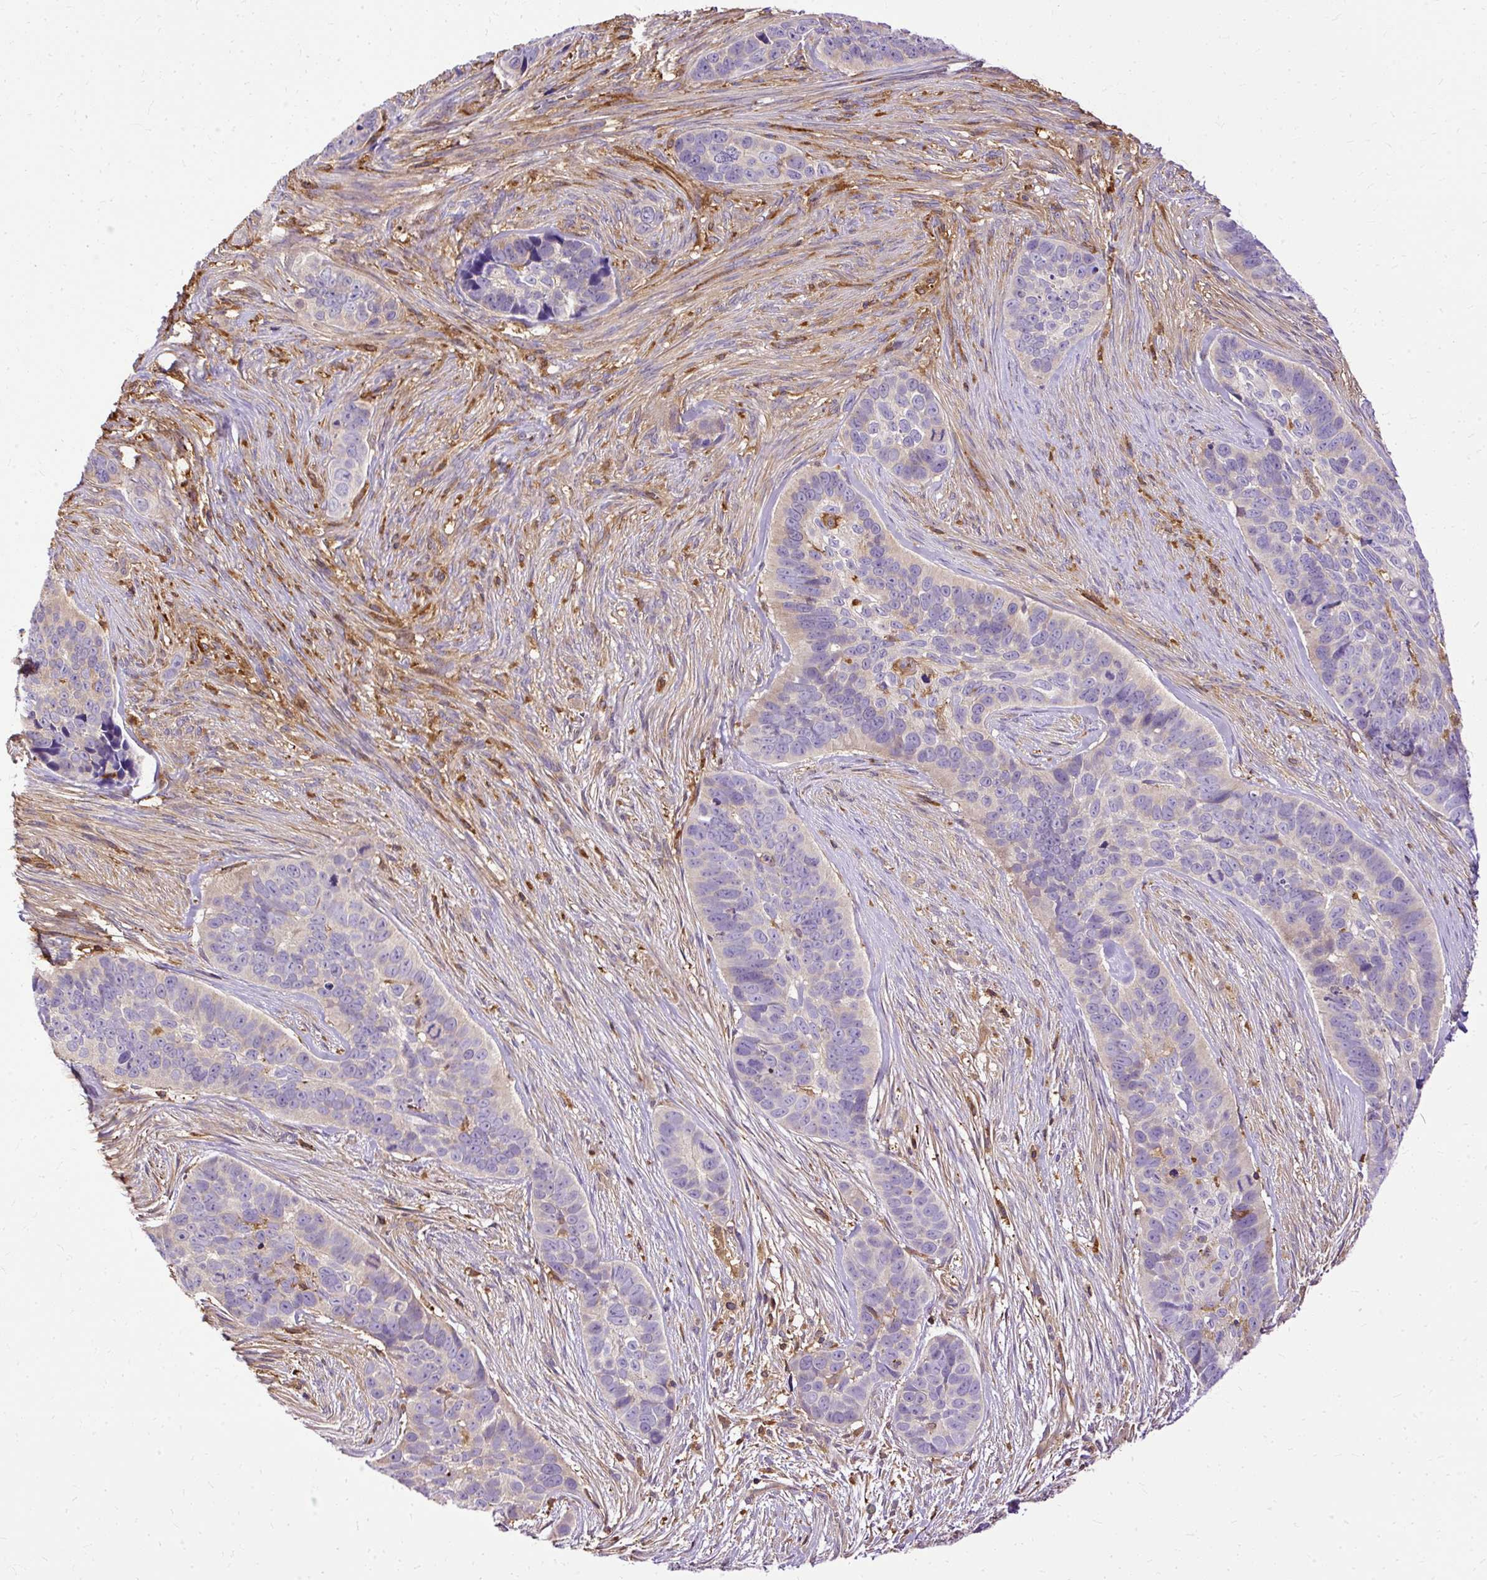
{"staining": {"intensity": "negative", "quantity": "none", "location": "none"}, "tissue": "skin cancer", "cell_type": "Tumor cells", "image_type": "cancer", "snomed": [{"axis": "morphology", "description": "Basal cell carcinoma"}, {"axis": "topography", "description": "Skin"}], "caption": "DAB immunohistochemical staining of human skin cancer displays no significant staining in tumor cells.", "gene": "TWF2", "patient": {"sex": "female", "age": 82}}